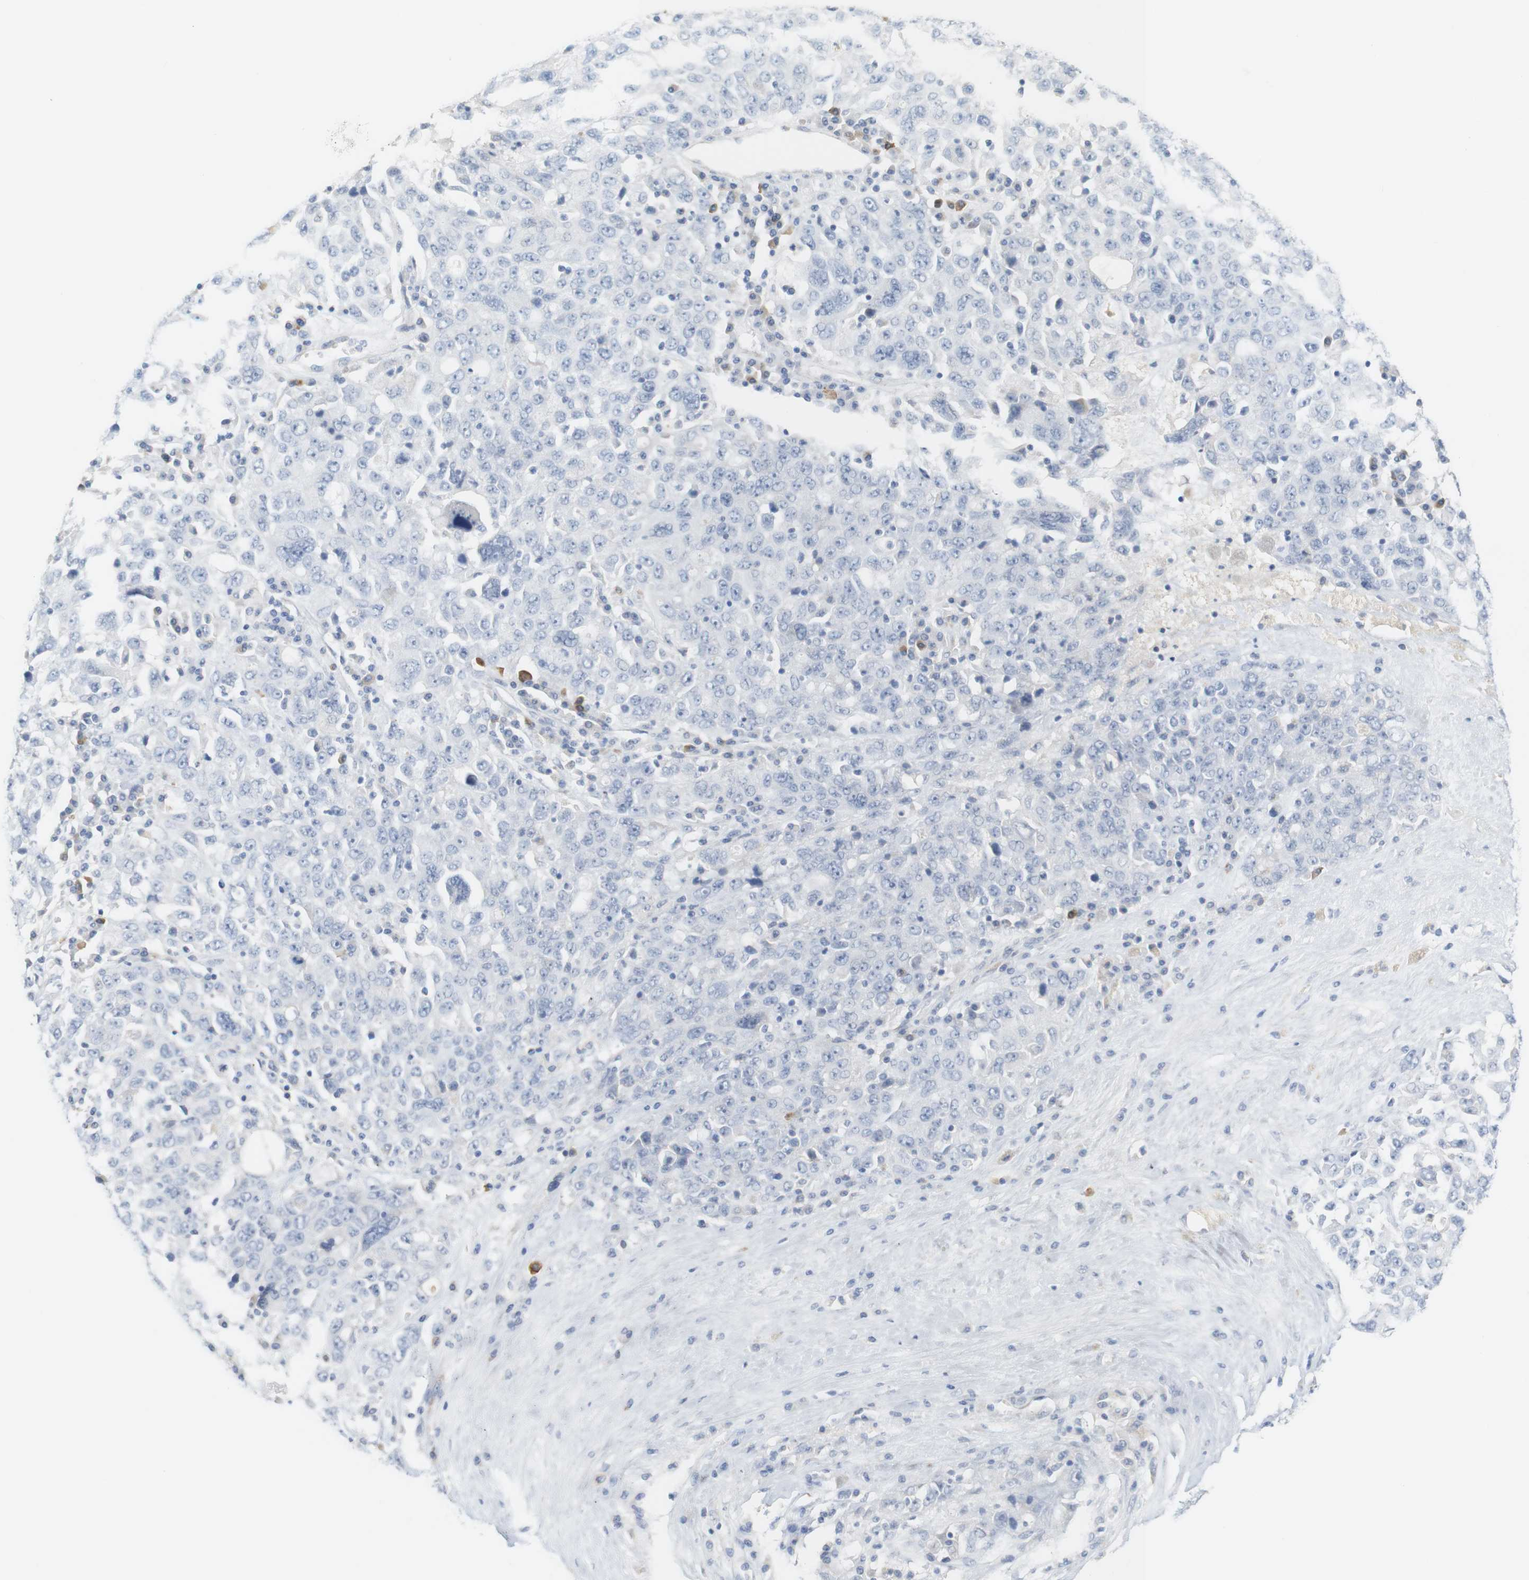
{"staining": {"intensity": "negative", "quantity": "none", "location": "none"}, "tissue": "ovarian cancer", "cell_type": "Tumor cells", "image_type": "cancer", "snomed": [{"axis": "morphology", "description": "Carcinoma, endometroid"}, {"axis": "topography", "description": "Ovary"}], "caption": "High magnification brightfield microscopy of ovarian endometroid carcinoma stained with DAB (3,3'-diaminobenzidine) (brown) and counterstained with hematoxylin (blue): tumor cells show no significant expression. The staining was performed using DAB (3,3'-diaminobenzidine) to visualize the protein expression in brown, while the nuclei were stained in blue with hematoxylin (Magnification: 20x).", "gene": "RGS9", "patient": {"sex": "female", "age": 62}}